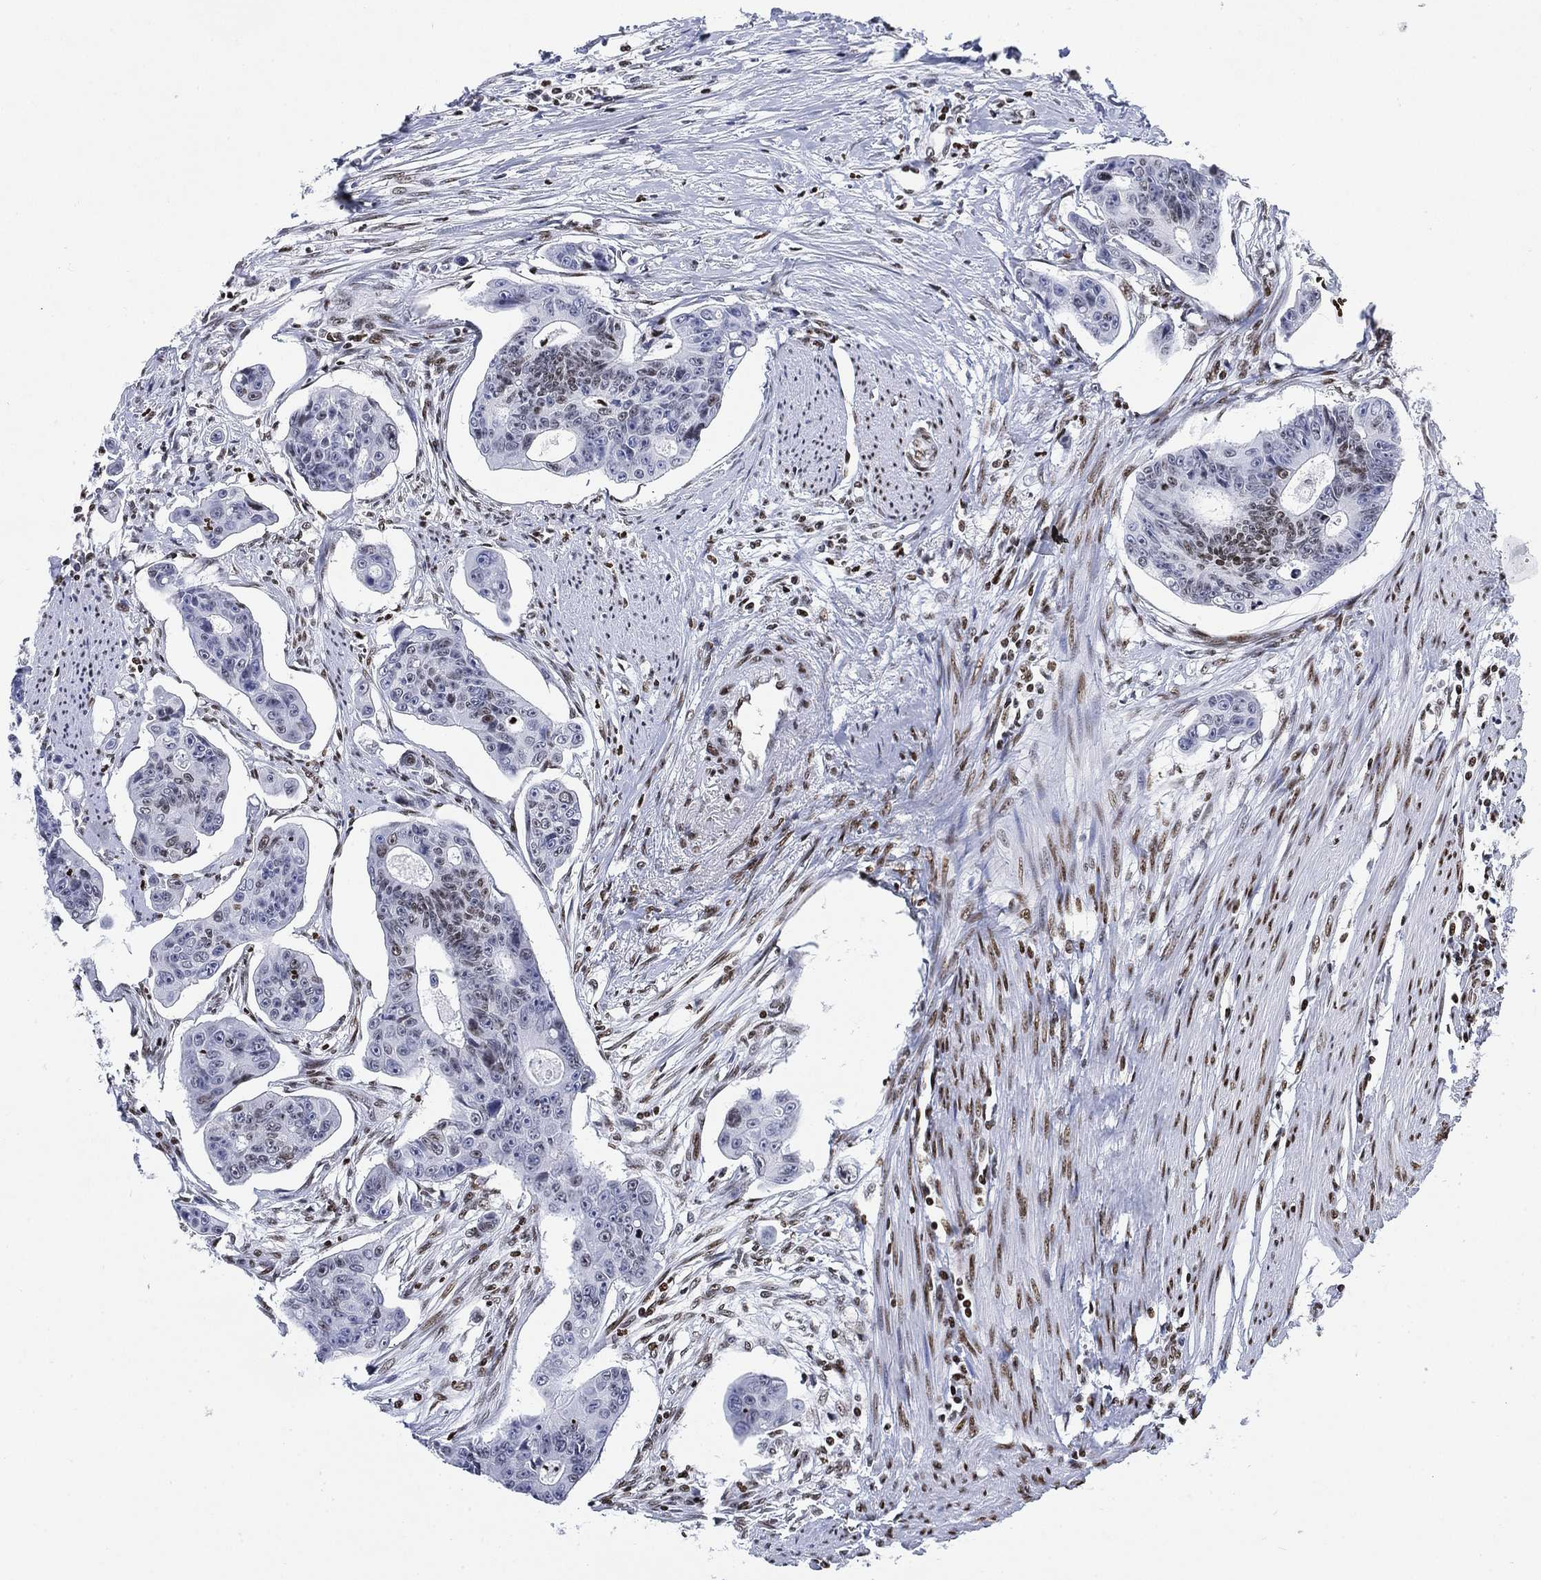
{"staining": {"intensity": "moderate", "quantity": "<25%", "location": "nuclear"}, "tissue": "colorectal cancer", "cell_type": "Tumor cells", "image_type": "cancer", "snomed": [{"axis": "morphology", "description": "Adenocarcinoma, NOS"}, {"axis": "topography", "description": "Colon"}], "caption": "Immunohistochemical staining of adenocarcinoma (colorectal) shows low levels of moderate nuclear positivity in approximately <25% of tumor cells.", "gene": "H1-10", "patient": {"sex": "male", "age": 70}}